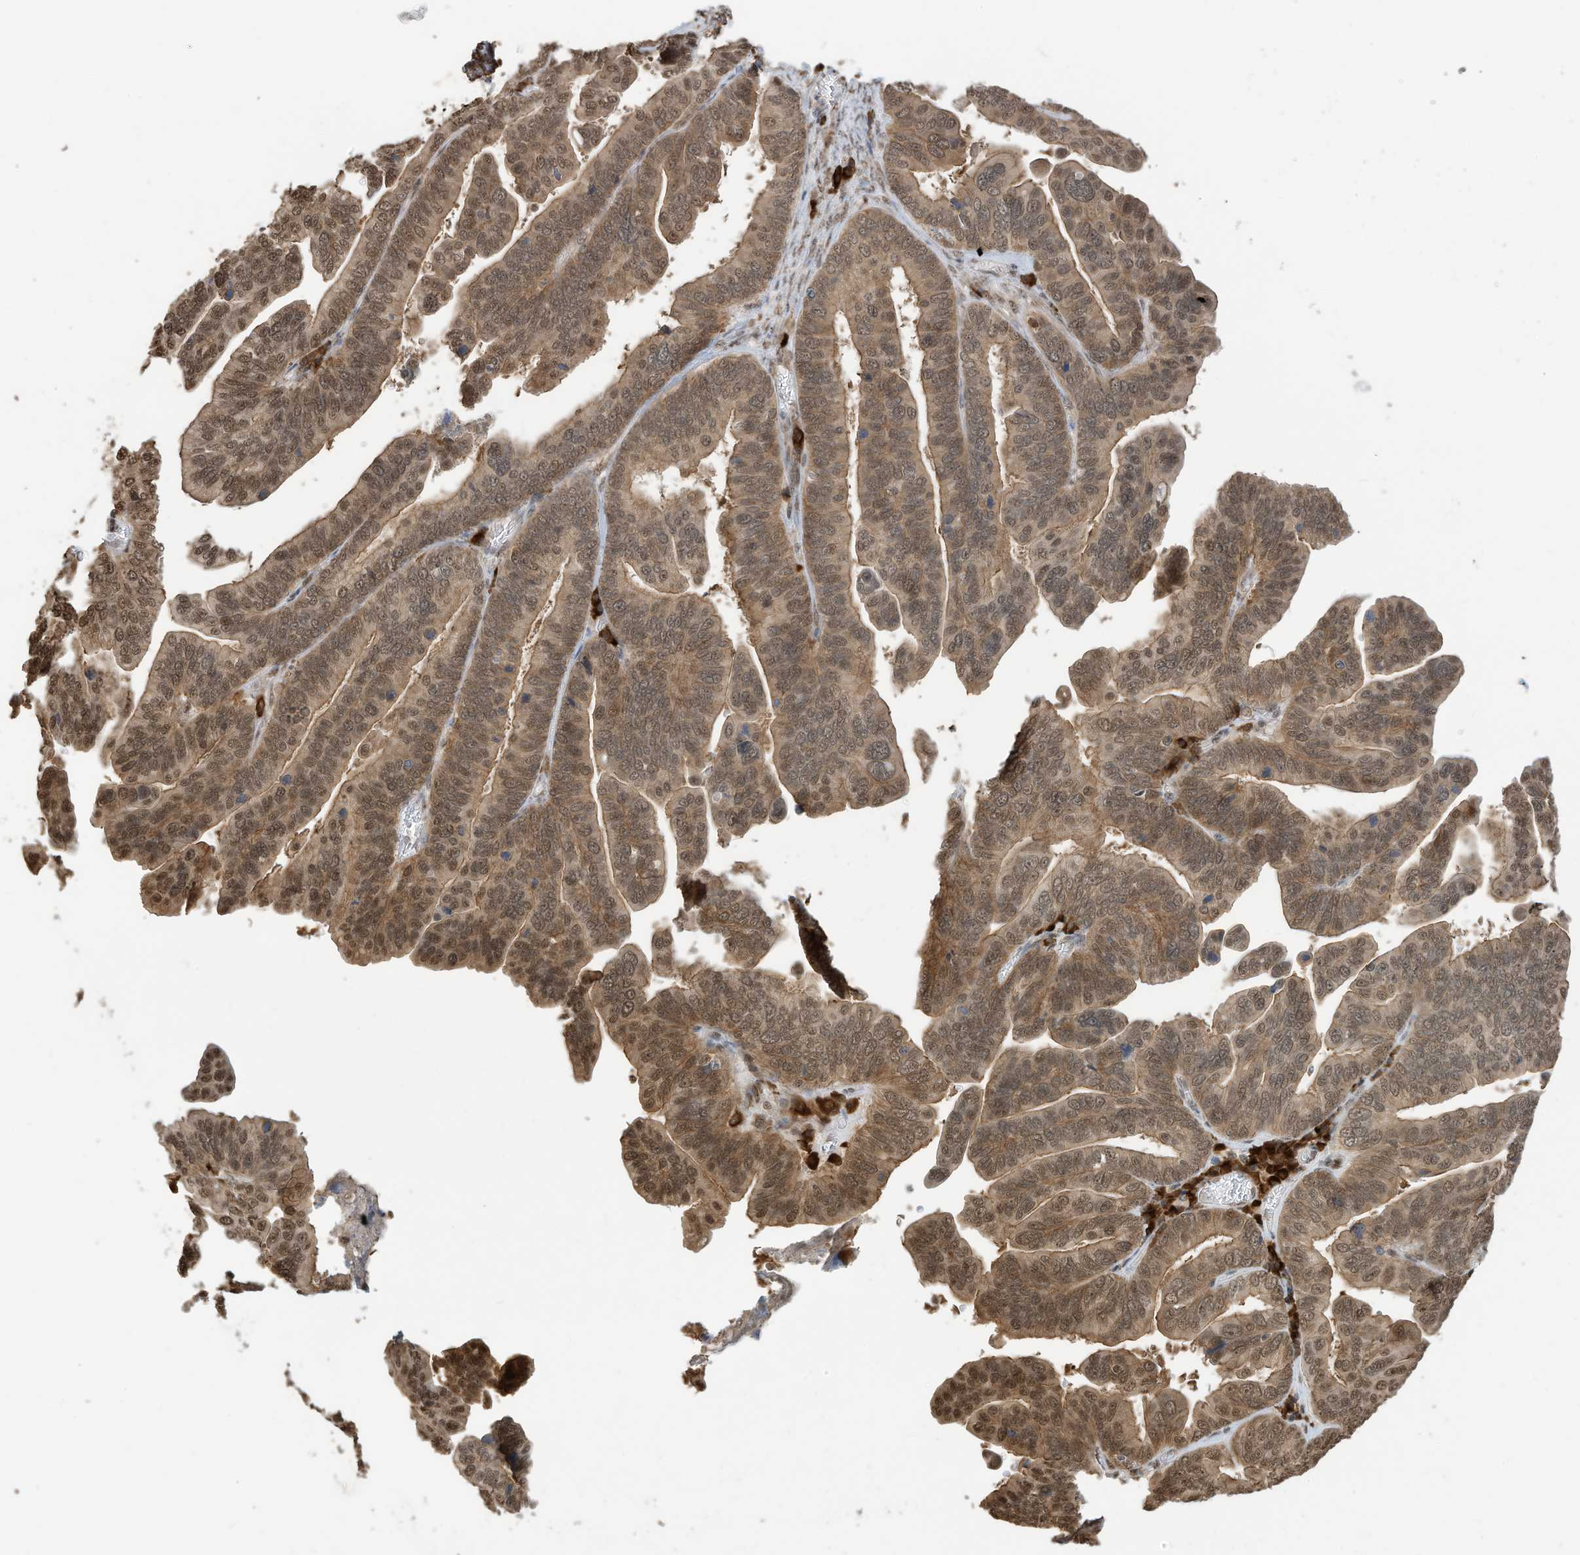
{"staining": {"intensity": "moderate", "quantity": ">75%", "location": "cytoplasmic/membranous,nuclear"}, "tissue": "ovarian cancer", "cell_type": "Tumor cells", "image_type": "cancer", "snomed": [{"axis": "morphology", "description": "Cystadenocarcinoma, serous, NOS"}, {"axis": "topography", "description": "Ovary"}], "caption": "Ovarian serous cystadenocarcinoma stained with a brown dye demonstrates moderate cytoplasmic/membranous and nuclear positive expression in about >75% of tumor cells.", "gene": "ZNF195", "patient": {"sex": "female", "age": 56}}